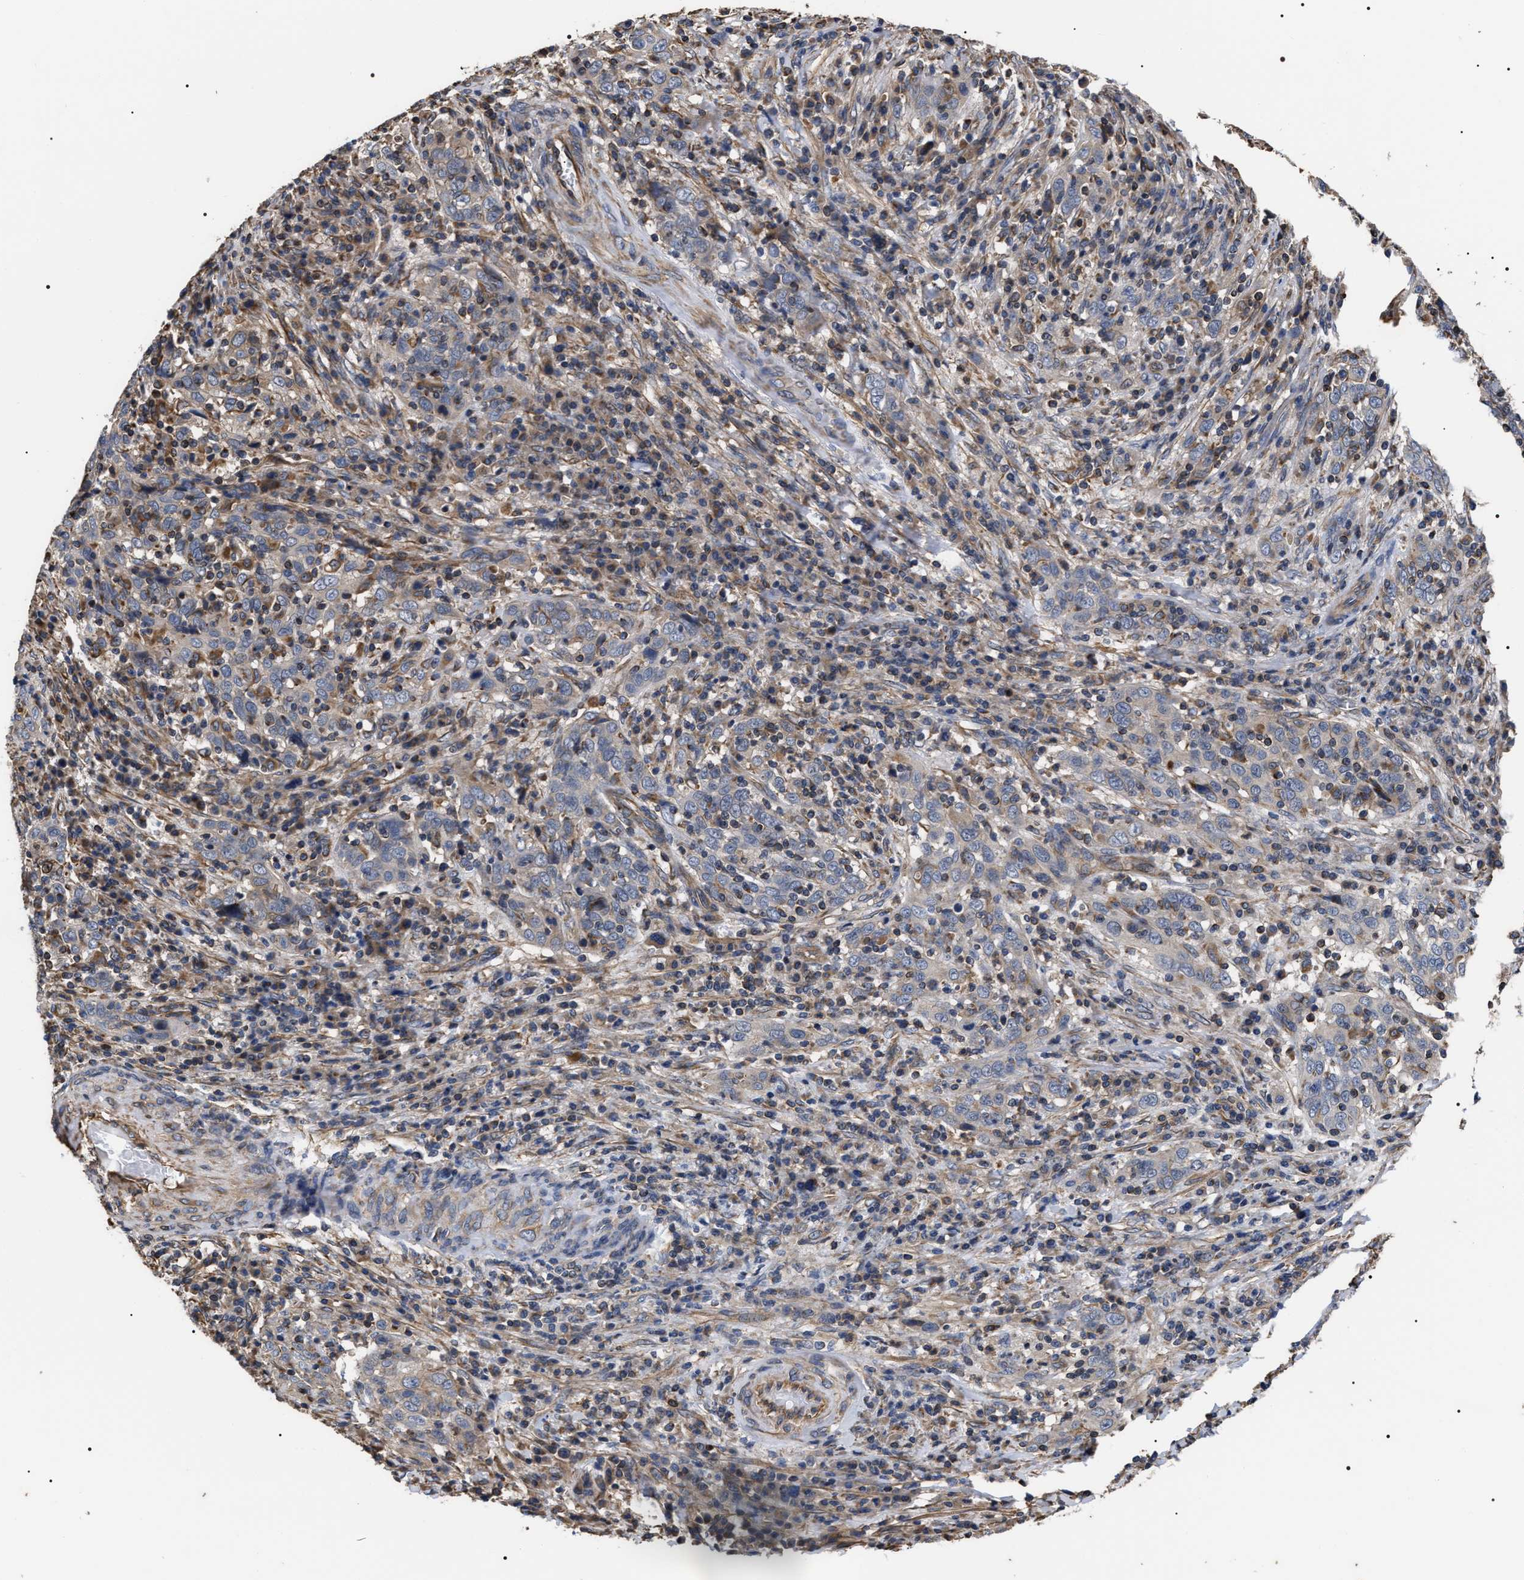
{"staining": {"intensity": "weak", "quantity": "<25%", "location": "cytoplasmic/membranous"}, "tissue": "cervical cancer", "cell_type": "Tumor cells", "image_type": "cancer", "snomed": [{"axis": "morphology", "description": "Squamous cell carcinoma, NOS"}, {"axis": "topography", "description": "Cervix"}], "caption": "Image shows no protein staining in tumor cells of cervical cancer (squamous cell carcinoma) tissue.", "gene": "TSPAN33", "patient": {"sex": "female", "age": 46}}